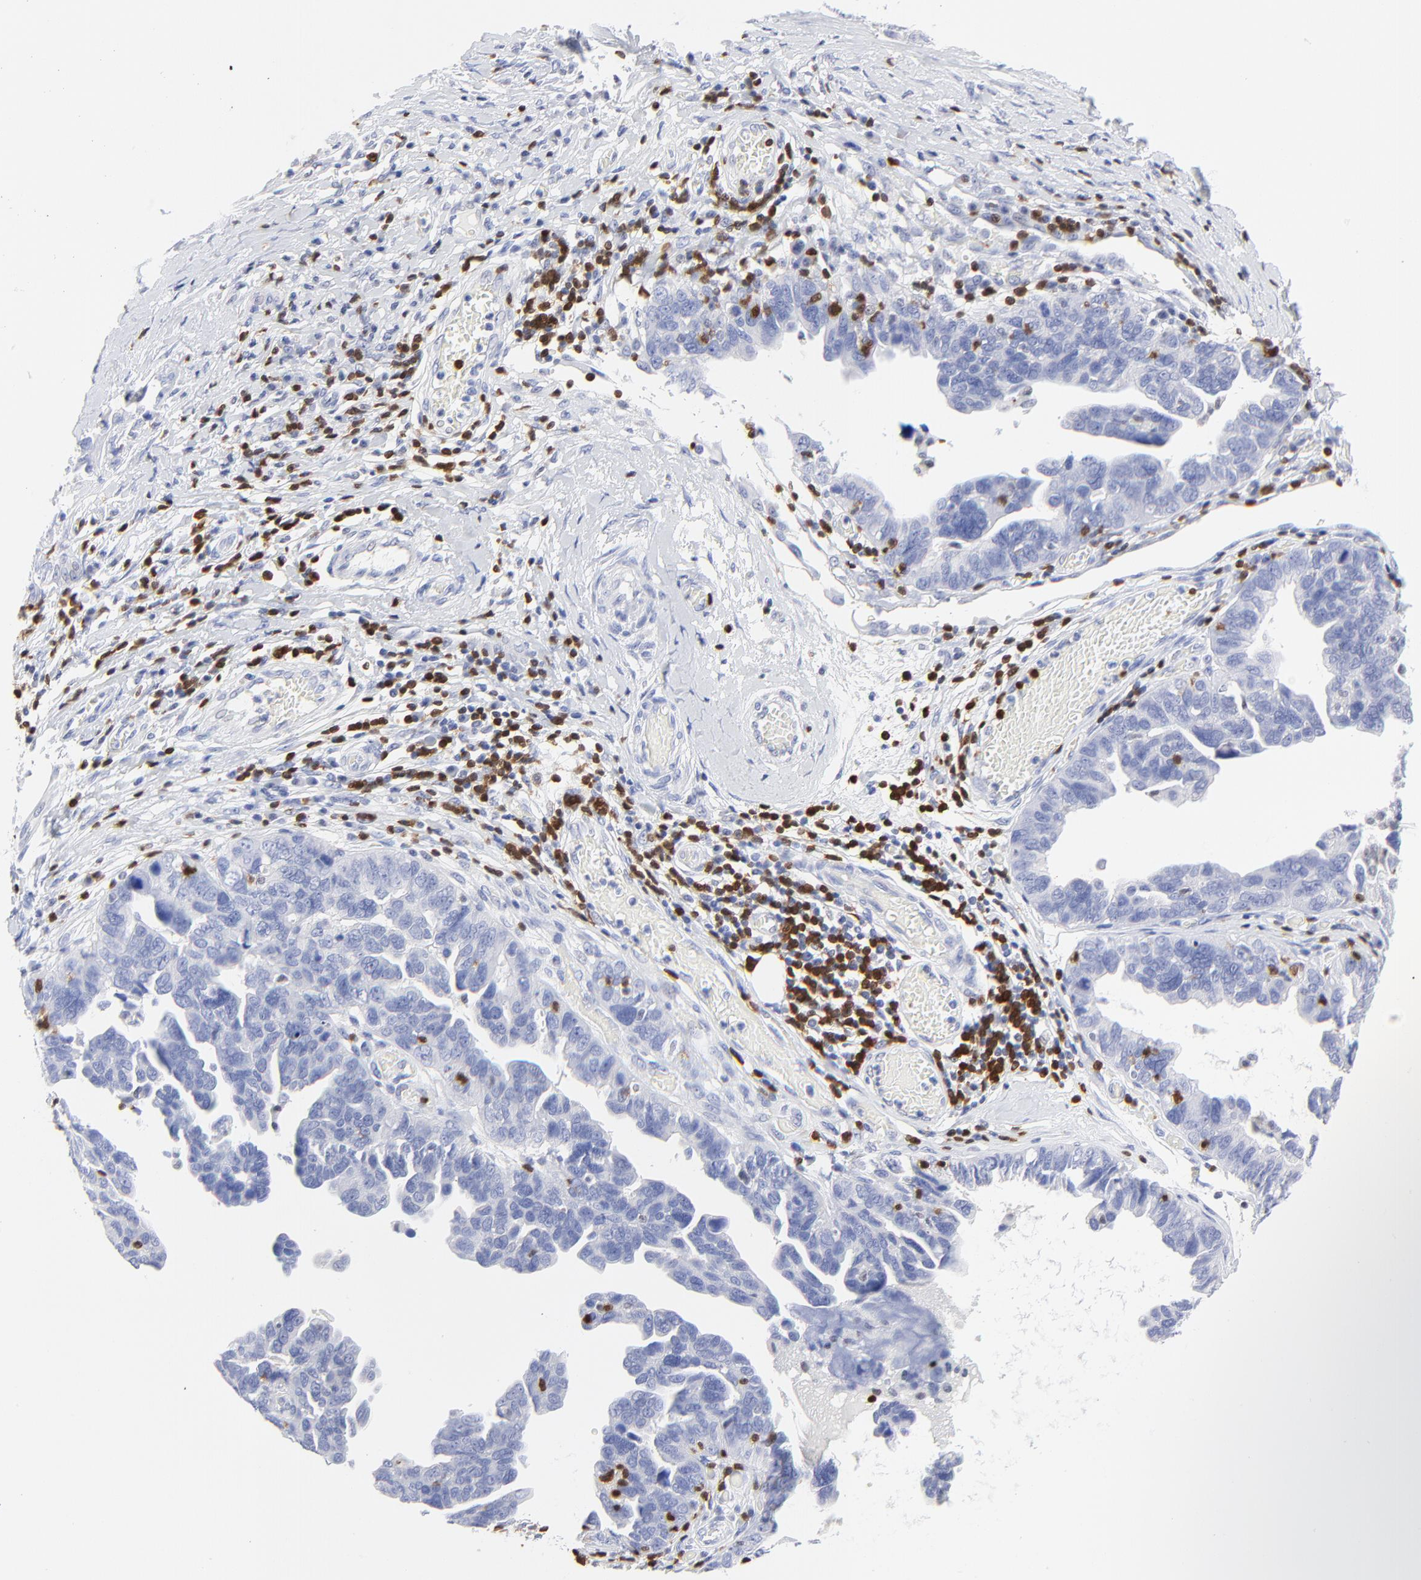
{"staining": {"intensity": "negative", "quantity": "none", "location": "none"}, "tissue": "ovarian cancer", "cell_type": "Tumor cells", "image_type": "cancer", "snomed": [{"axis": "morphology", "description": "Cystadenocarcinoma, serous, NOS"}, {"axis": "topography", "description": "Ovary"}], "caption": "The immunohistochemistry (IHC) histopathology image has no significant expression in tumor cells of serous cystadenocarcinoma (ovarian) tissue. (DAB (3,3'-diaminobenzidine) IHC, high magnification).", "gene": "ZAP70", "patient": {"sex": "female", "age": 64}}